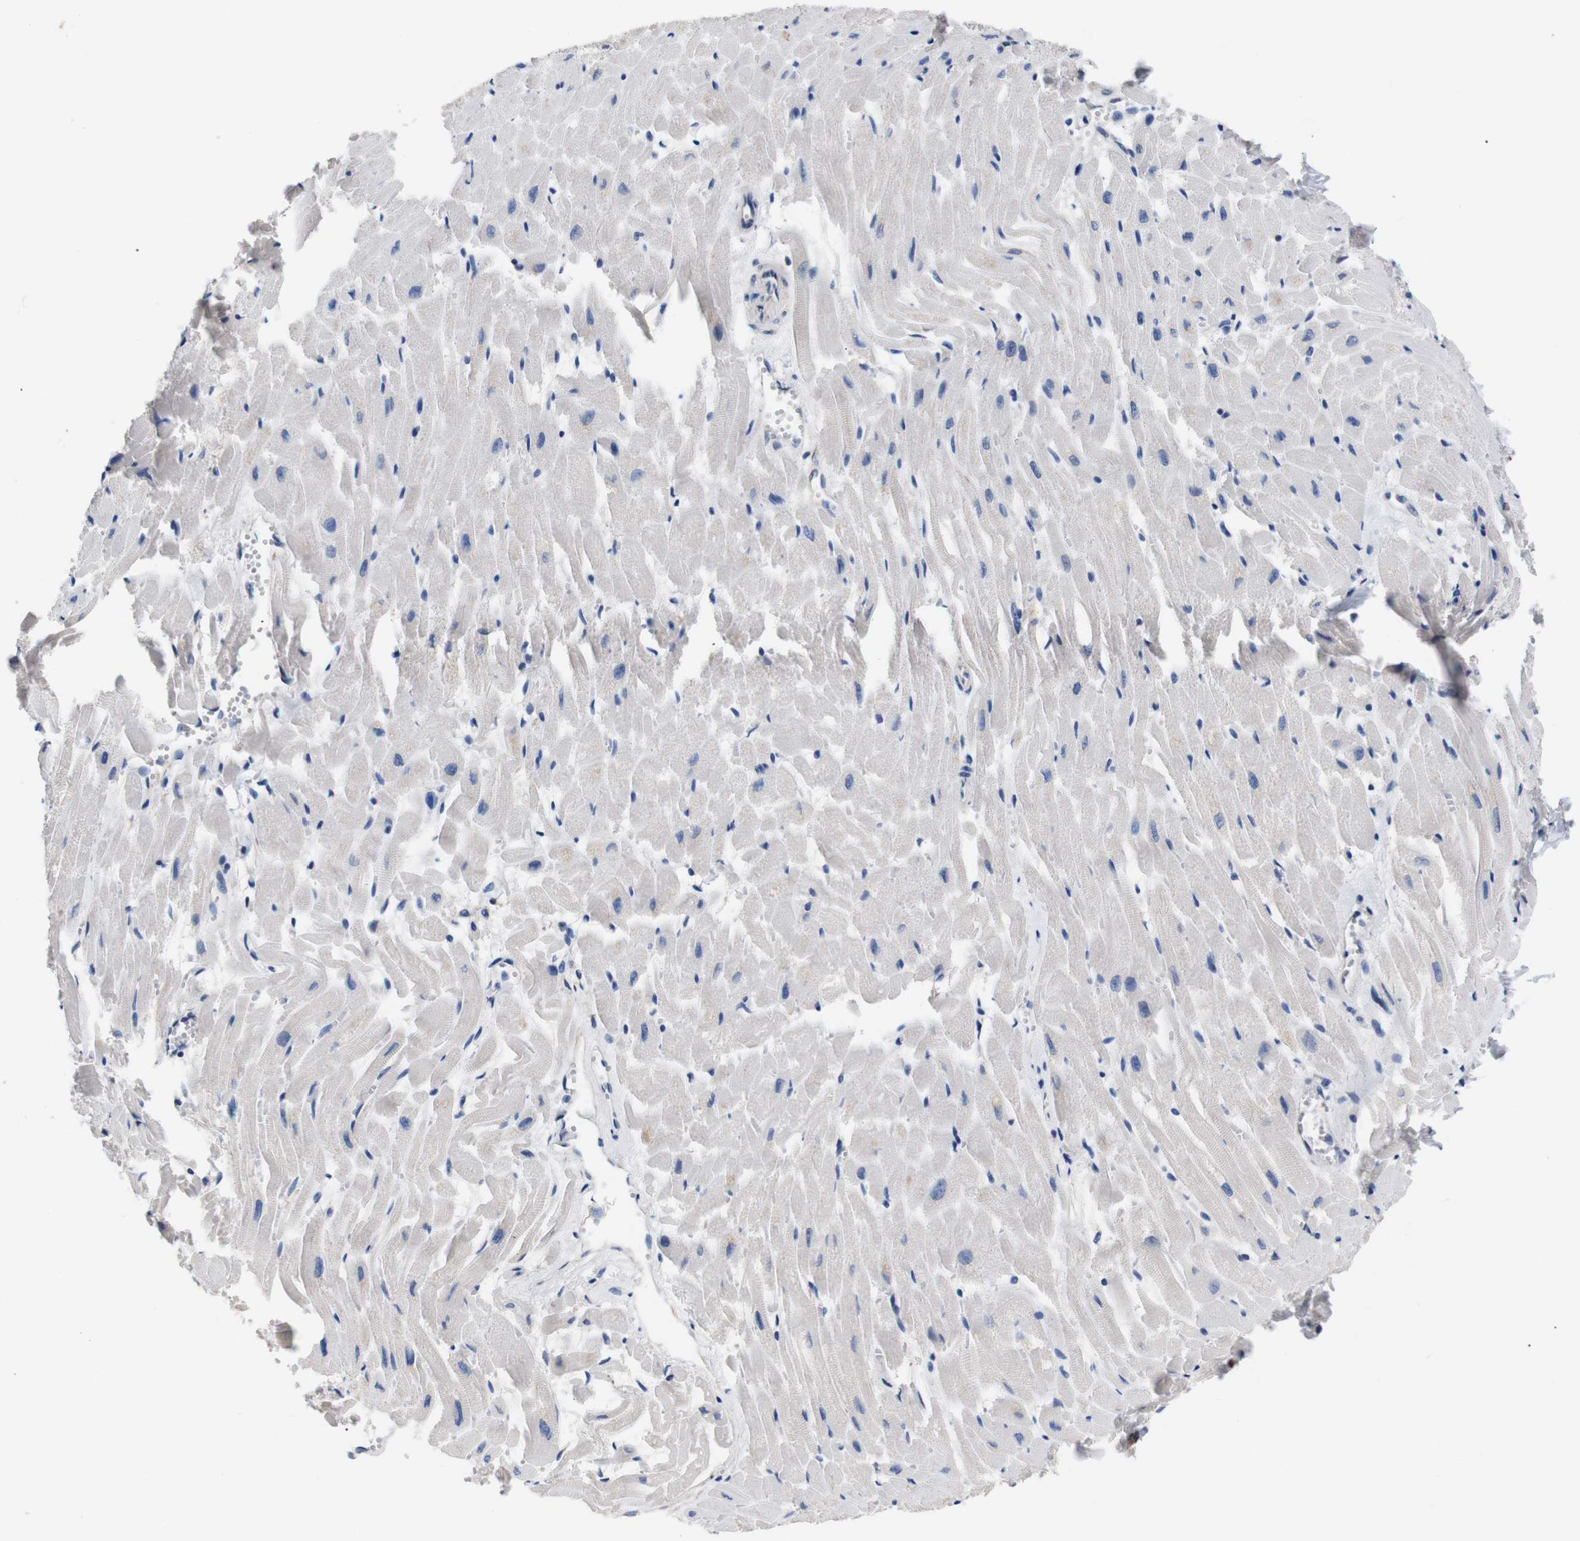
{"staining": {"intensity": "negative", "quantity": "none", "location": "none"}, "tissue": "heart muscle", "cell_type": "Cardiomyocytes", "image_type": "normal", "snomed": [{"axis": "morphology", "description": "Normal tissue, NOS"}, {"axis": "topography", "description": "Heart"}], "caption": "High magnification brightfield microscopy of normal heart muscle stained with DAB (brown) and counterstained with hematoxylin (blue): cardiomyocytes show no significant staining. (DAB (3,3'-diaminobenzidine) IHC, high magnification).", "gene": "UBE2G2", "patient": {"sex": "female", "age": 19}}